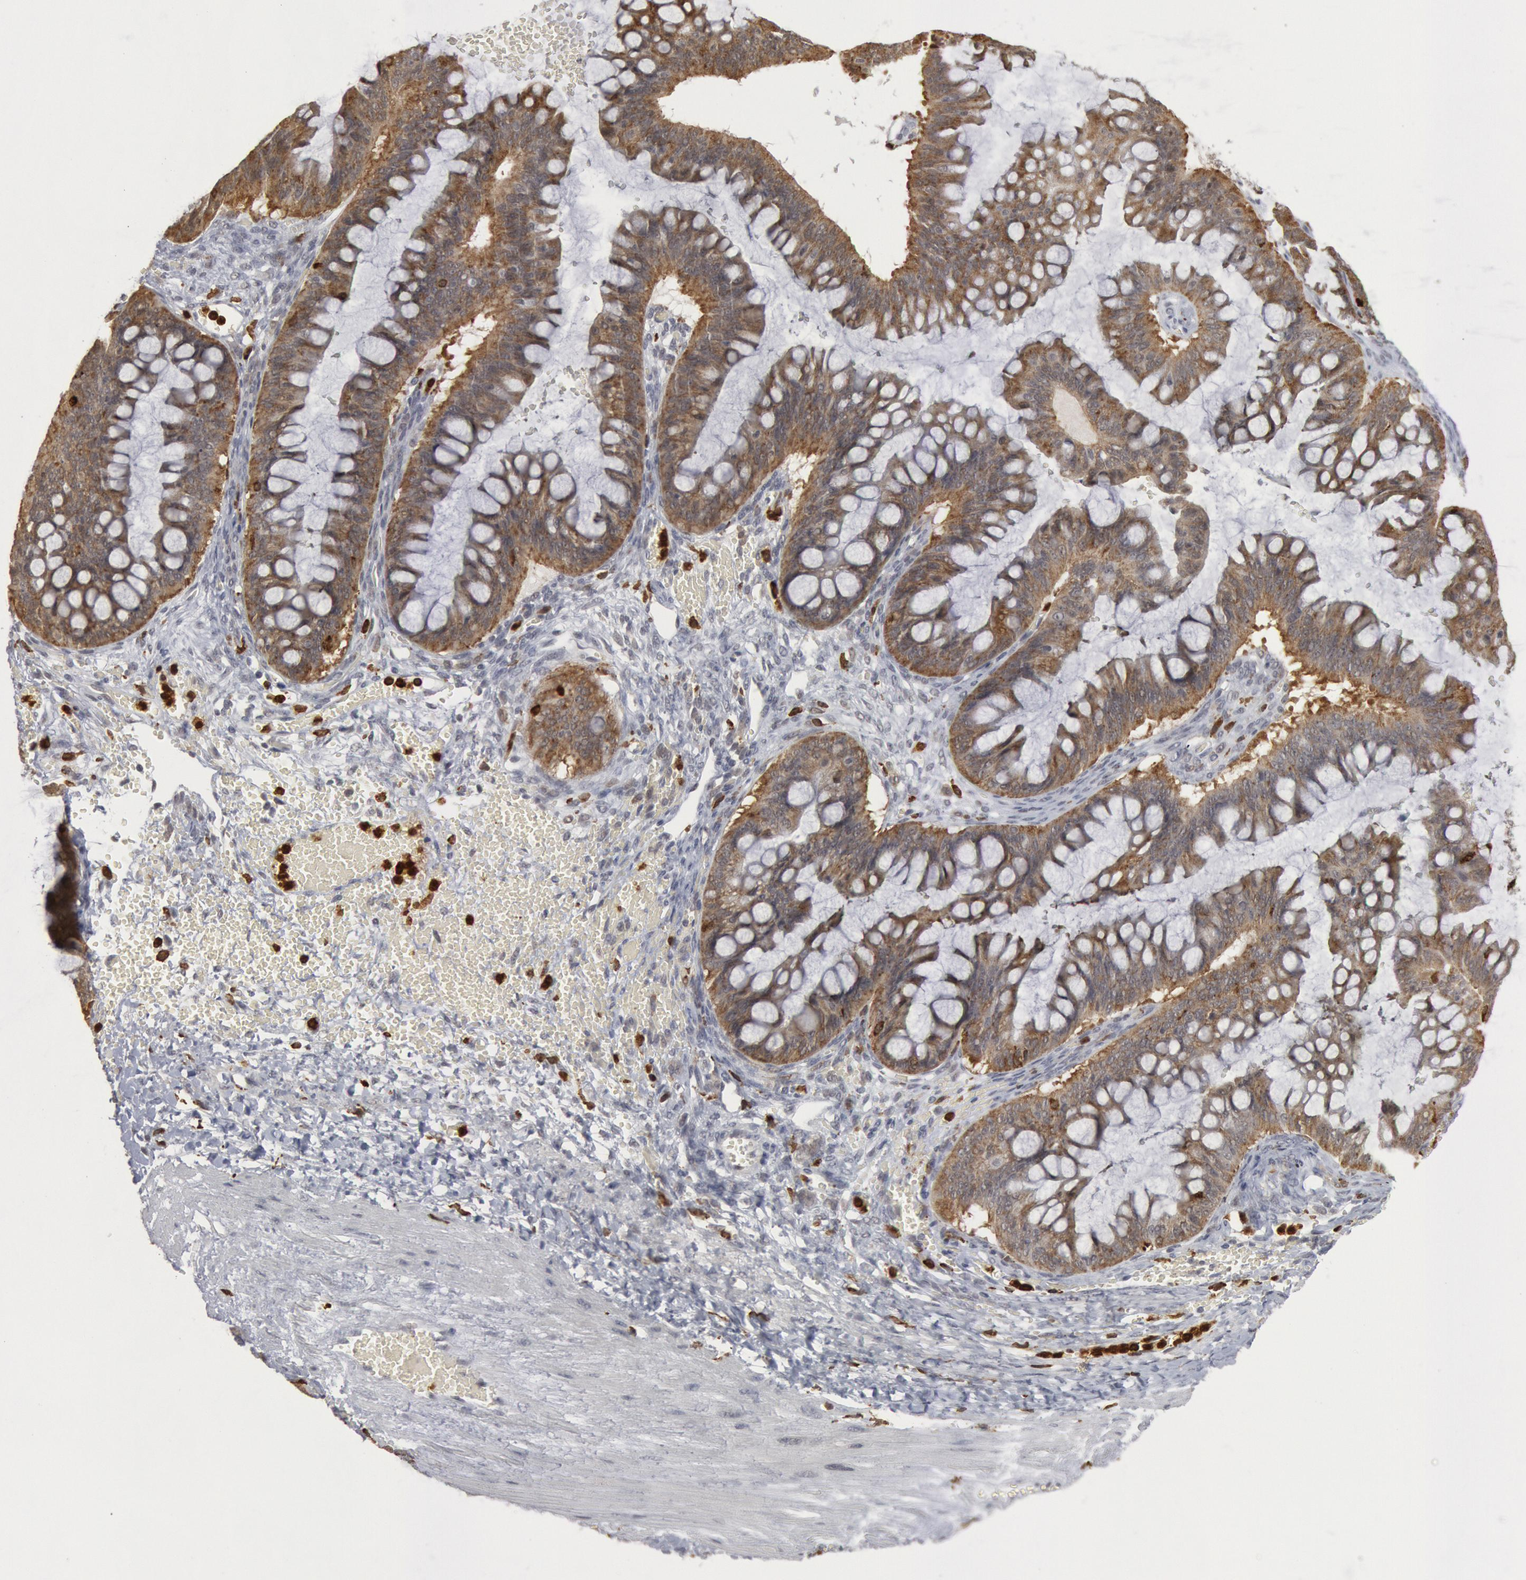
{"staining": {"intensity": "moderate", "quantity": ">75%", "location": "cytoplasmic/membranous"}, "tissue": "ovarian cancer", "cell_type": "Tumor cells", "image_type": "cancer", "snomed": [{"axis": "morphology", "description": "Cystadenocarcinoma, mucinous, NOS"}, {"axis": "topography", "description": "Ovary"}], "caption": "Ovarian cancer stained for a protein (brown) exhibits moderate cytoplasmic/membranous positive positivity in approximately >75% of tumor cells.", "gene": "PTPN6", "patient": {"sex": "female", "age": 73}}